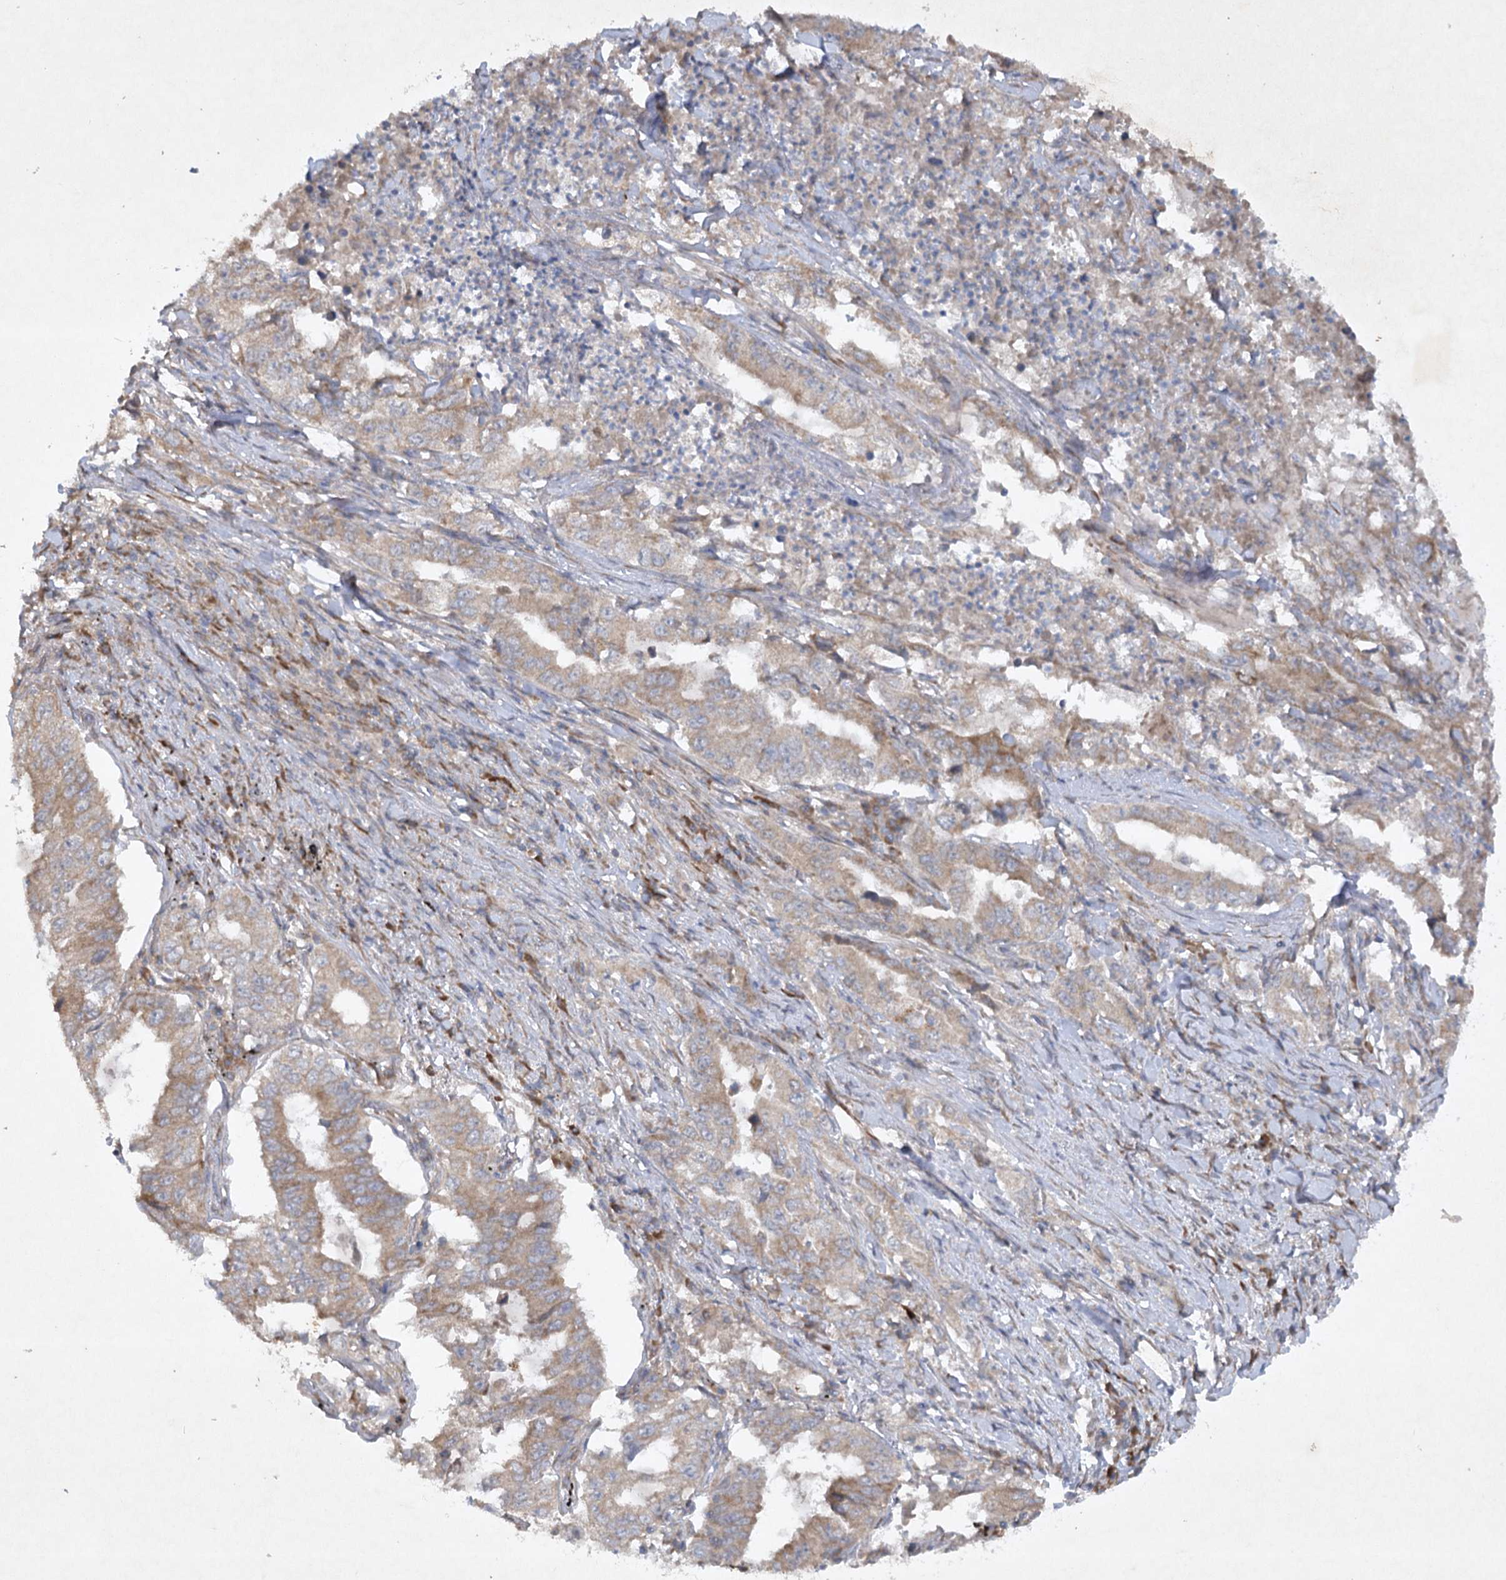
{"staining": {"intensity": "moderate", "quantity": ">75%", "location": "cytoplasmic/membranous"}, "tissue": "lung cancer", "cell_type": "Tumor cells", "image_type": "cancer", "snomed": [{"axis": "morphology", "description": "Adenocarcinoma, NOS"}, {"axis": "topography", "description": "Lung"}], "caption": "Human lung cancer stained with a brown dye demonstrates moderate cytoplasmic/membranous positive expression in about >75% of tumor cells.", "gene": "TRAF3IP1", "patient": {"sex": "female", "age": 51}}